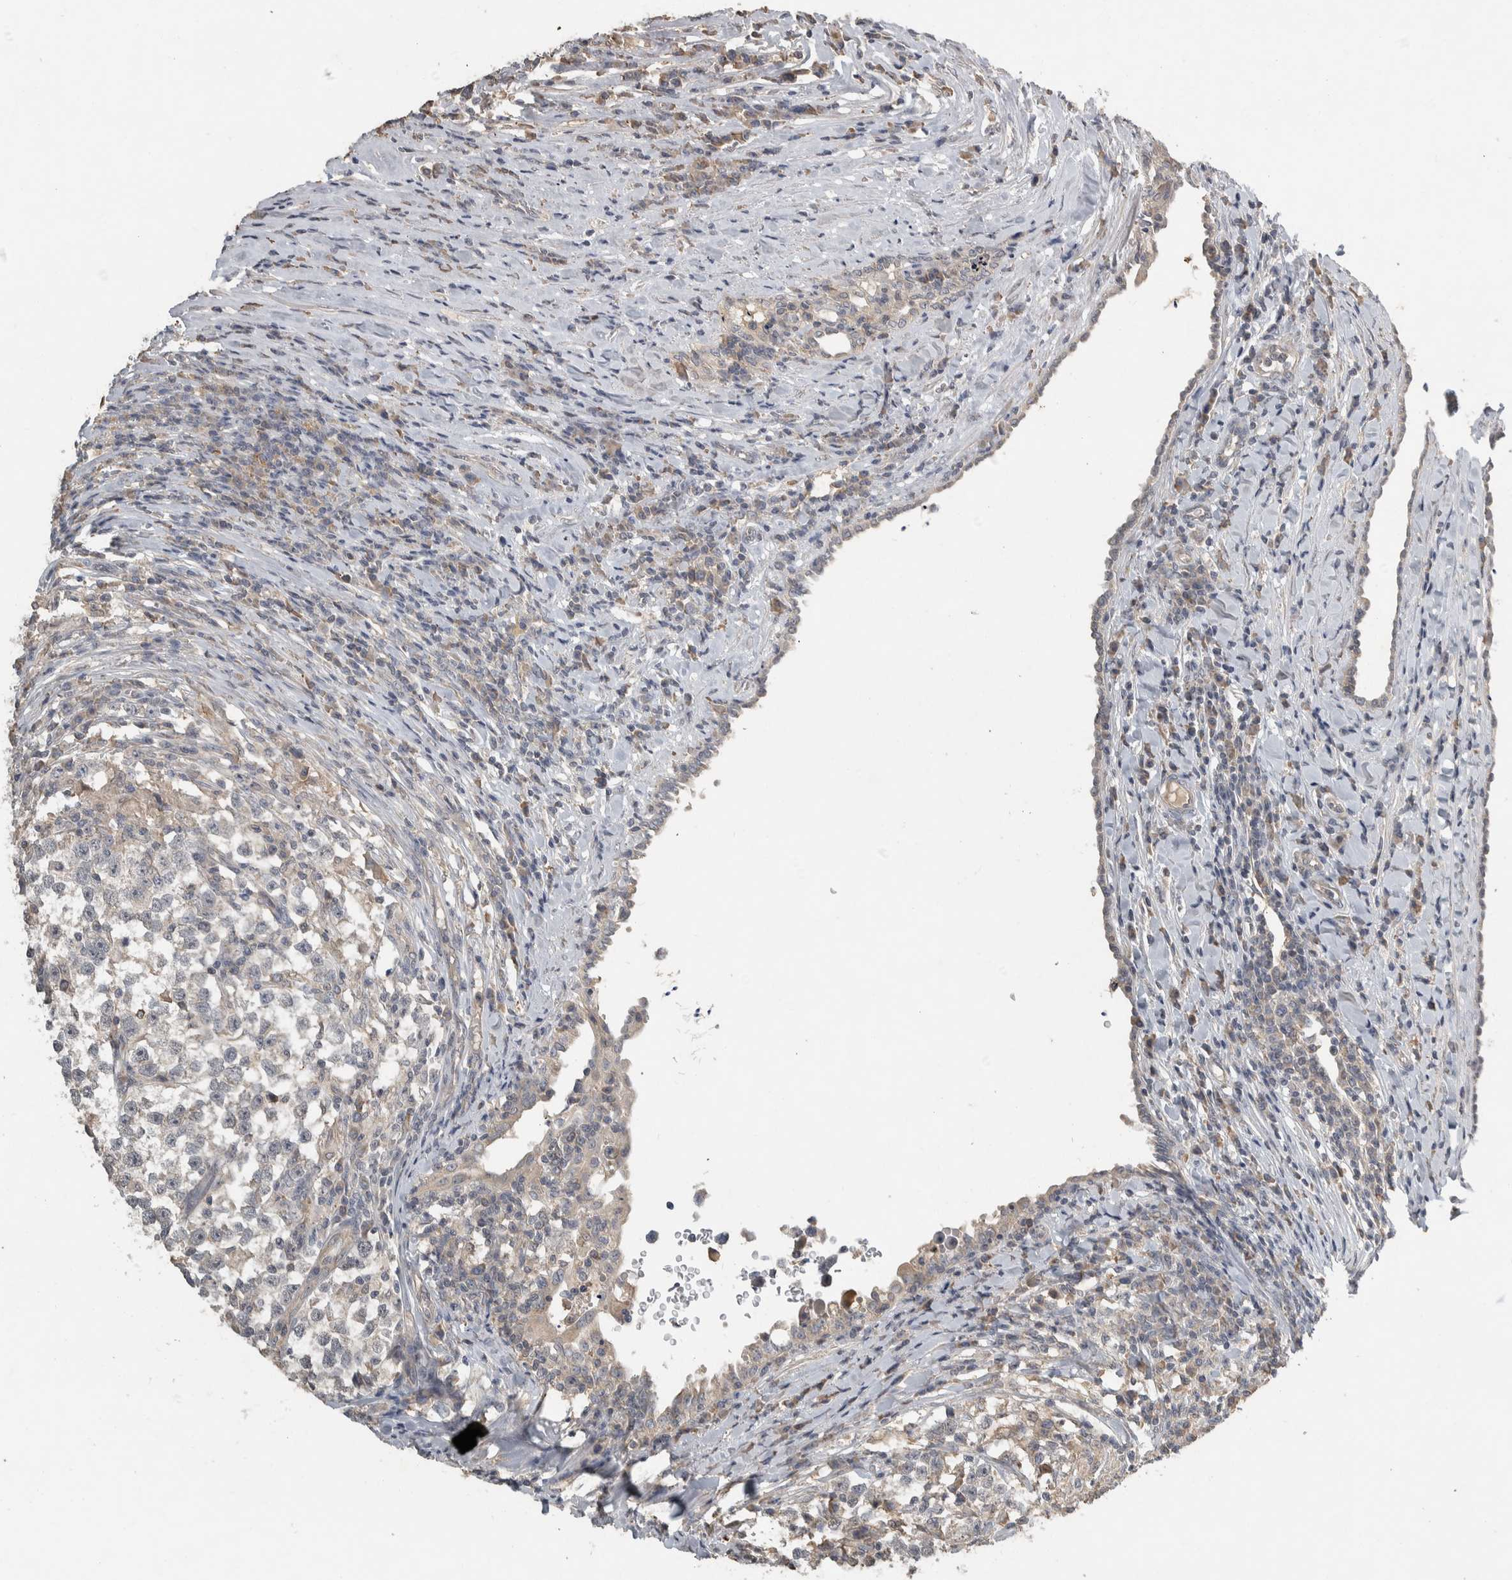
{"staining": {"intensity": "negative", "quantity": "none", "location": "none"}, "tissue": "testis cancer", "cell_type": "Tumor cells", "image_type": "cancer", "snomed": [{"axis": "morphology", "description": "Normal tissue, NOS"}, {"axis": "morphology", "description": "Seminoma, NOS"}, {"axis": "topography", "description": "Testis"}], "caption": "An image of seminoma (testis) stained for a protein displays no brown staining in tumor cells.", "gene": "EIF3H", "patient": {"sex": "male", "age": 43}}